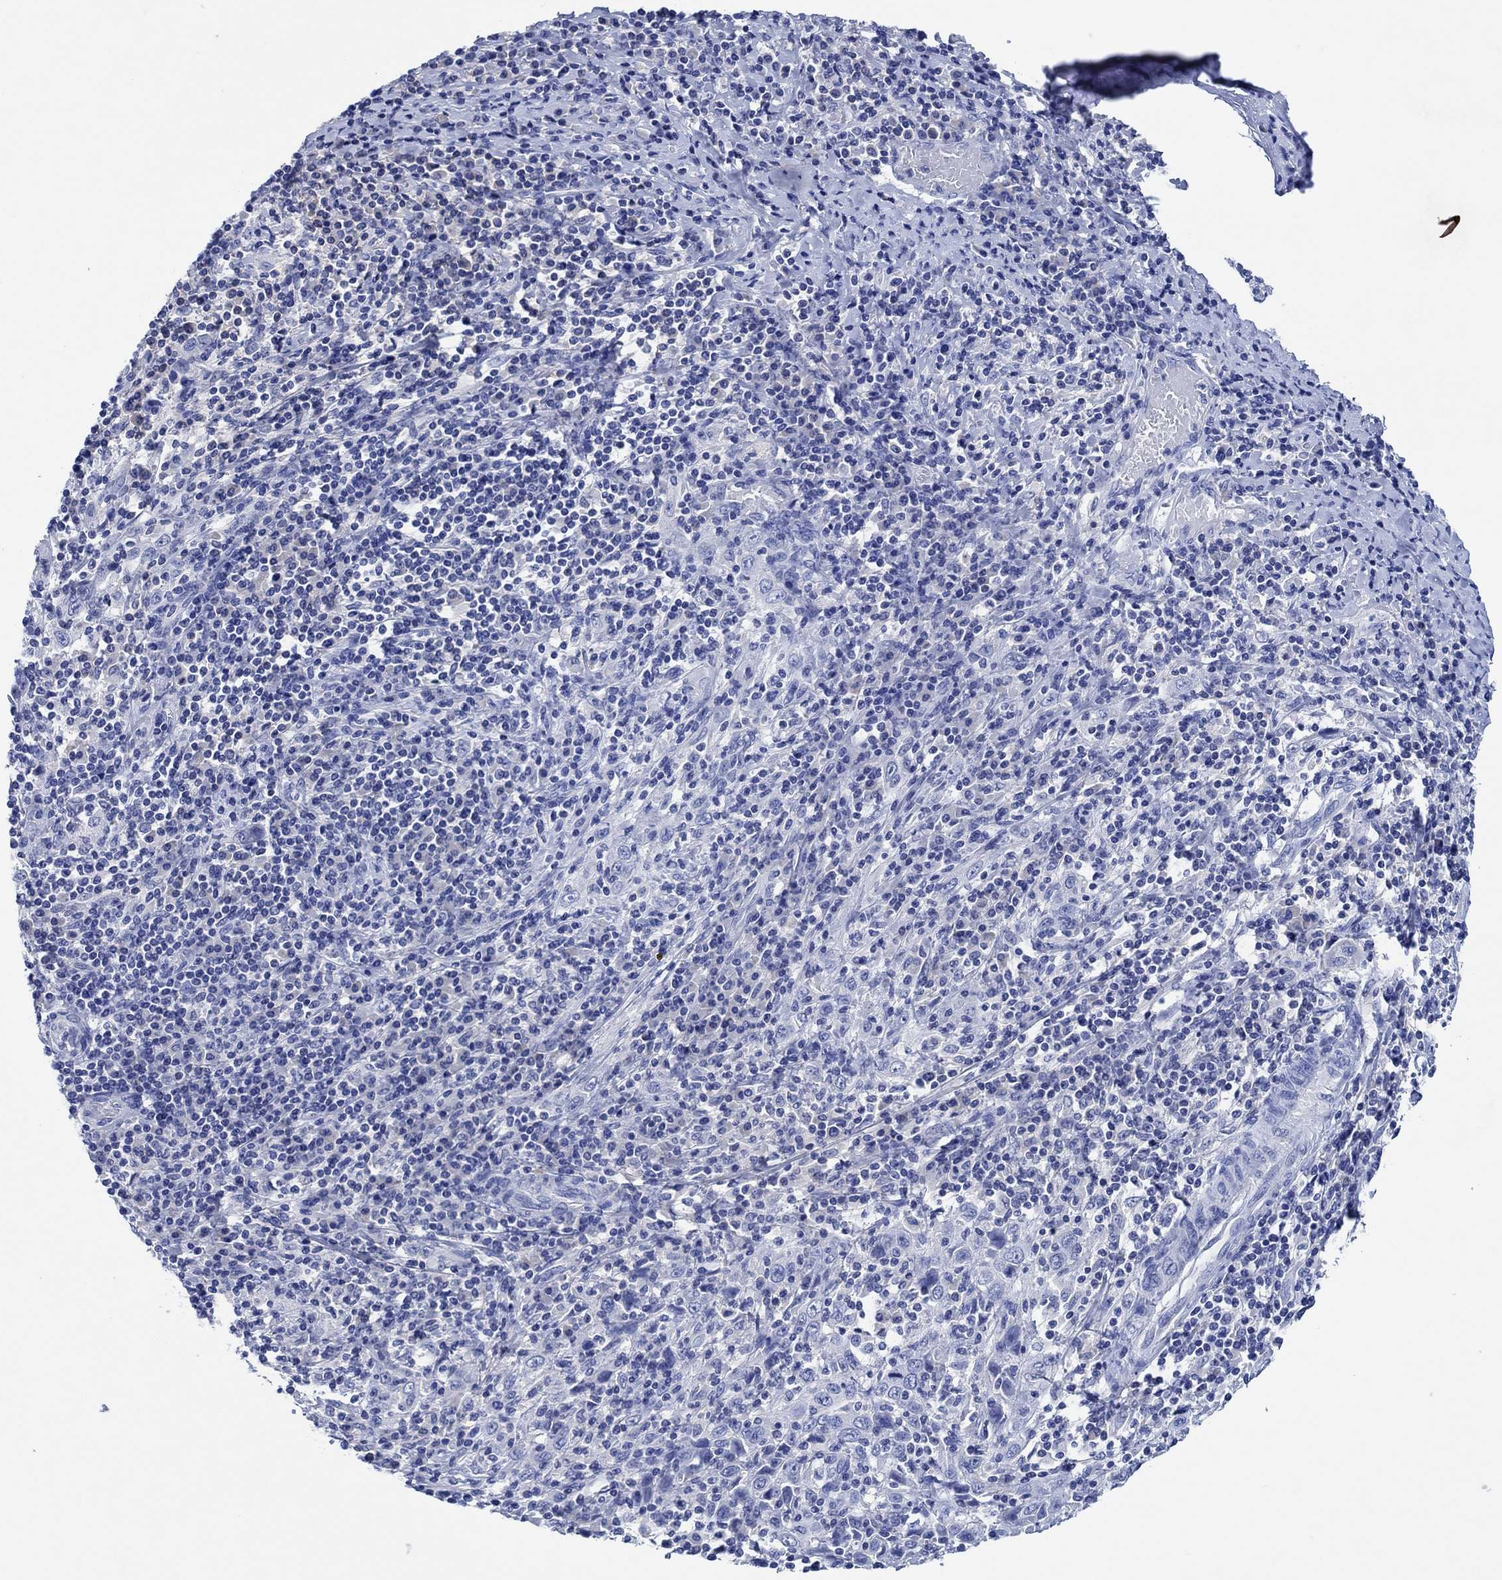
{"staining": {"intensity": "negative", "quantity": "none", "location": "none"}, "tissue": "cervical cancer", "cell_type": "Tumor cells", "image_type": "cancer", "snomed": [{"axis": "morphology", "description": "Squamous cell carcinoma, NOS"}, {"axis": "topography", "description": "Cervix"}], "caption": "Protein analysis of squamous cell carcinoma (cervical) exhibits no significant positivity in tumor cells.", "gene": "CPNE6", "patient": {"sex": "female", "age": 46}}